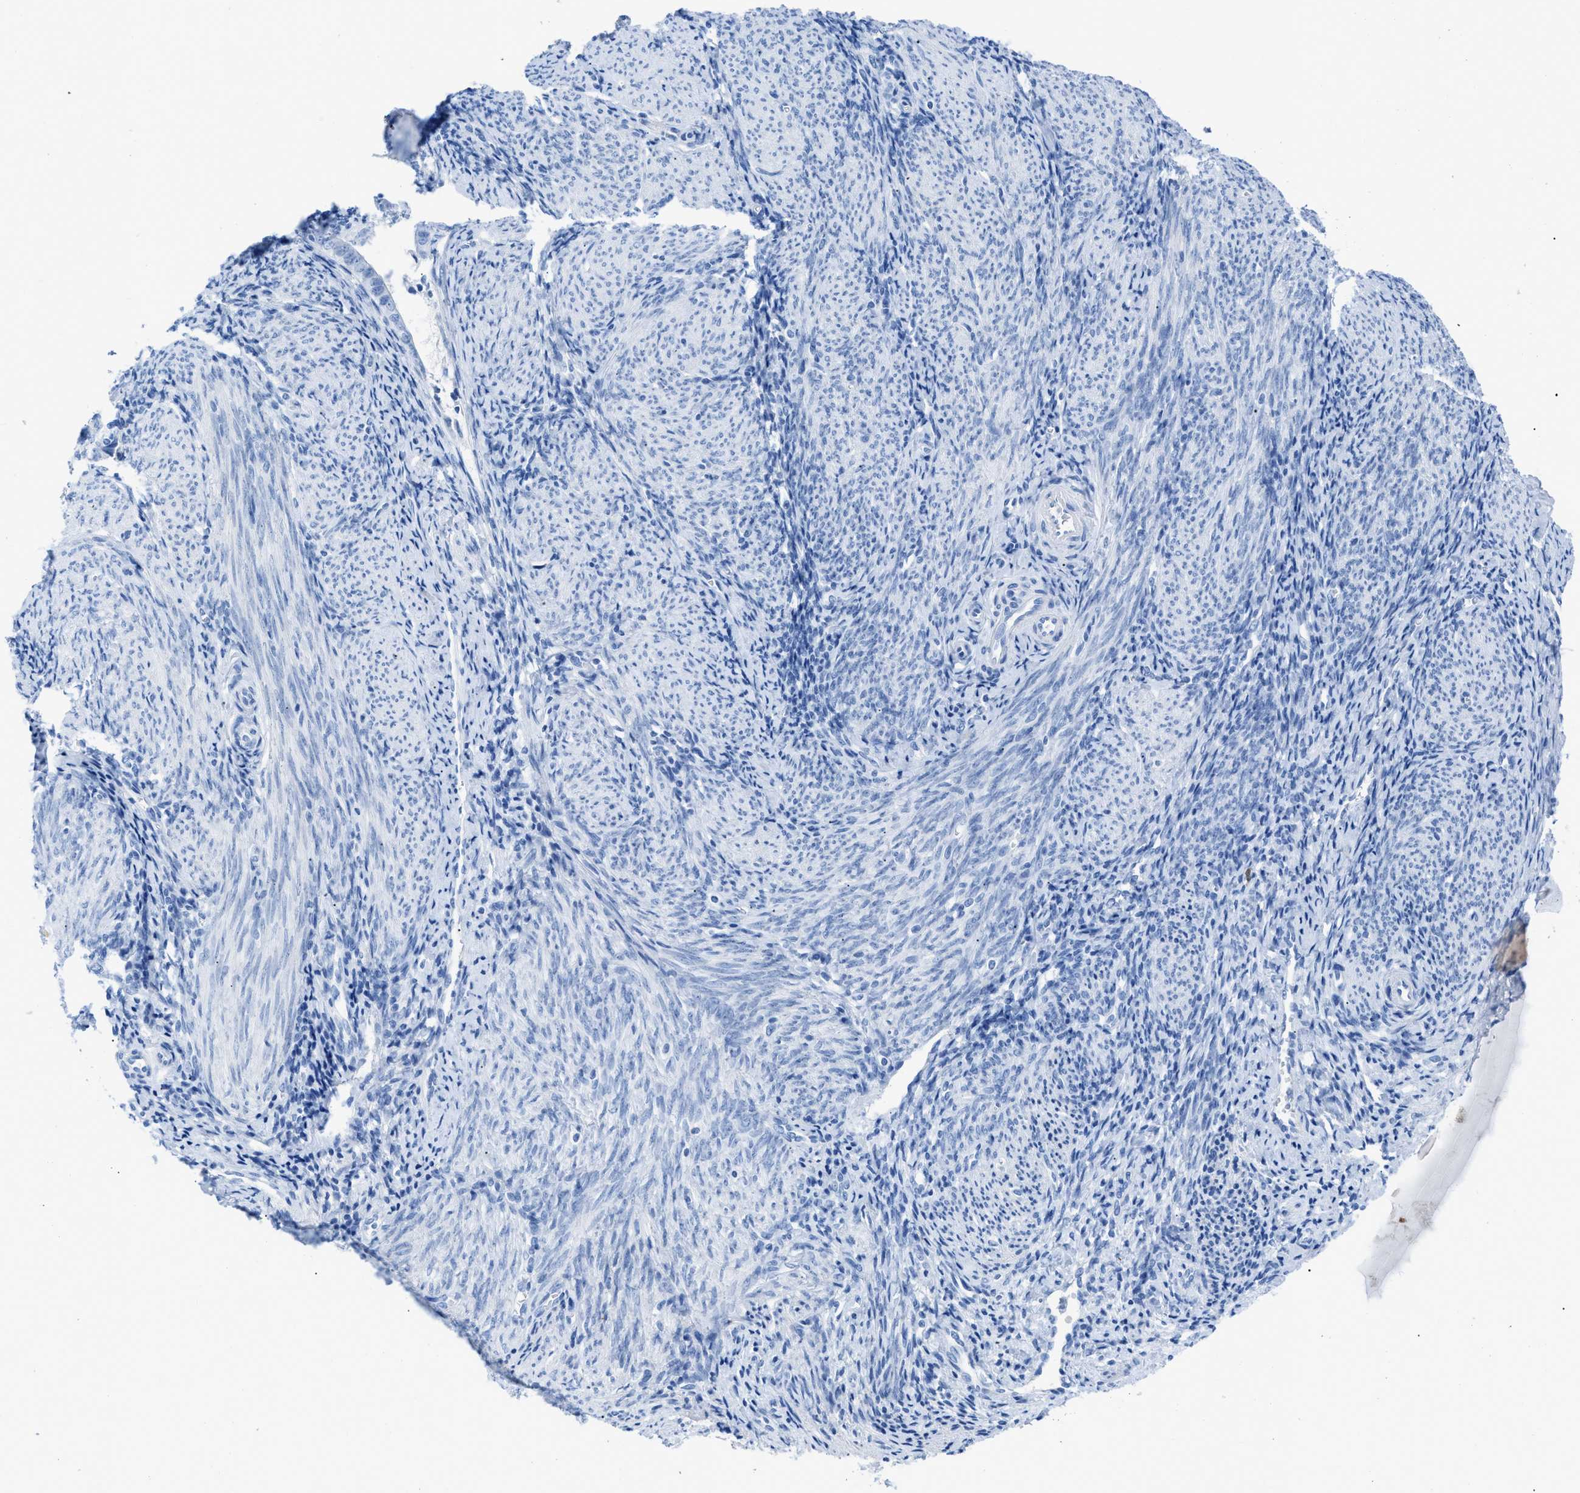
{"staining": {"intensity": "negative", "quantity": "none", "location": "none"}, "tissue": "endometrium", "cell_type": "Cells in endometrial stroma", "image_type": "normal", "snomed": [{"axis": "morphology", "description": "Normal tissue, NOS"}, {"axis": "topography", "description": "Endometrium"}], "caption": "The image displays no significant expression in cells in endometrial stroma of endometrium.", "gene": "TCL1A", "patient": {"sex": "female", "age": 50}}